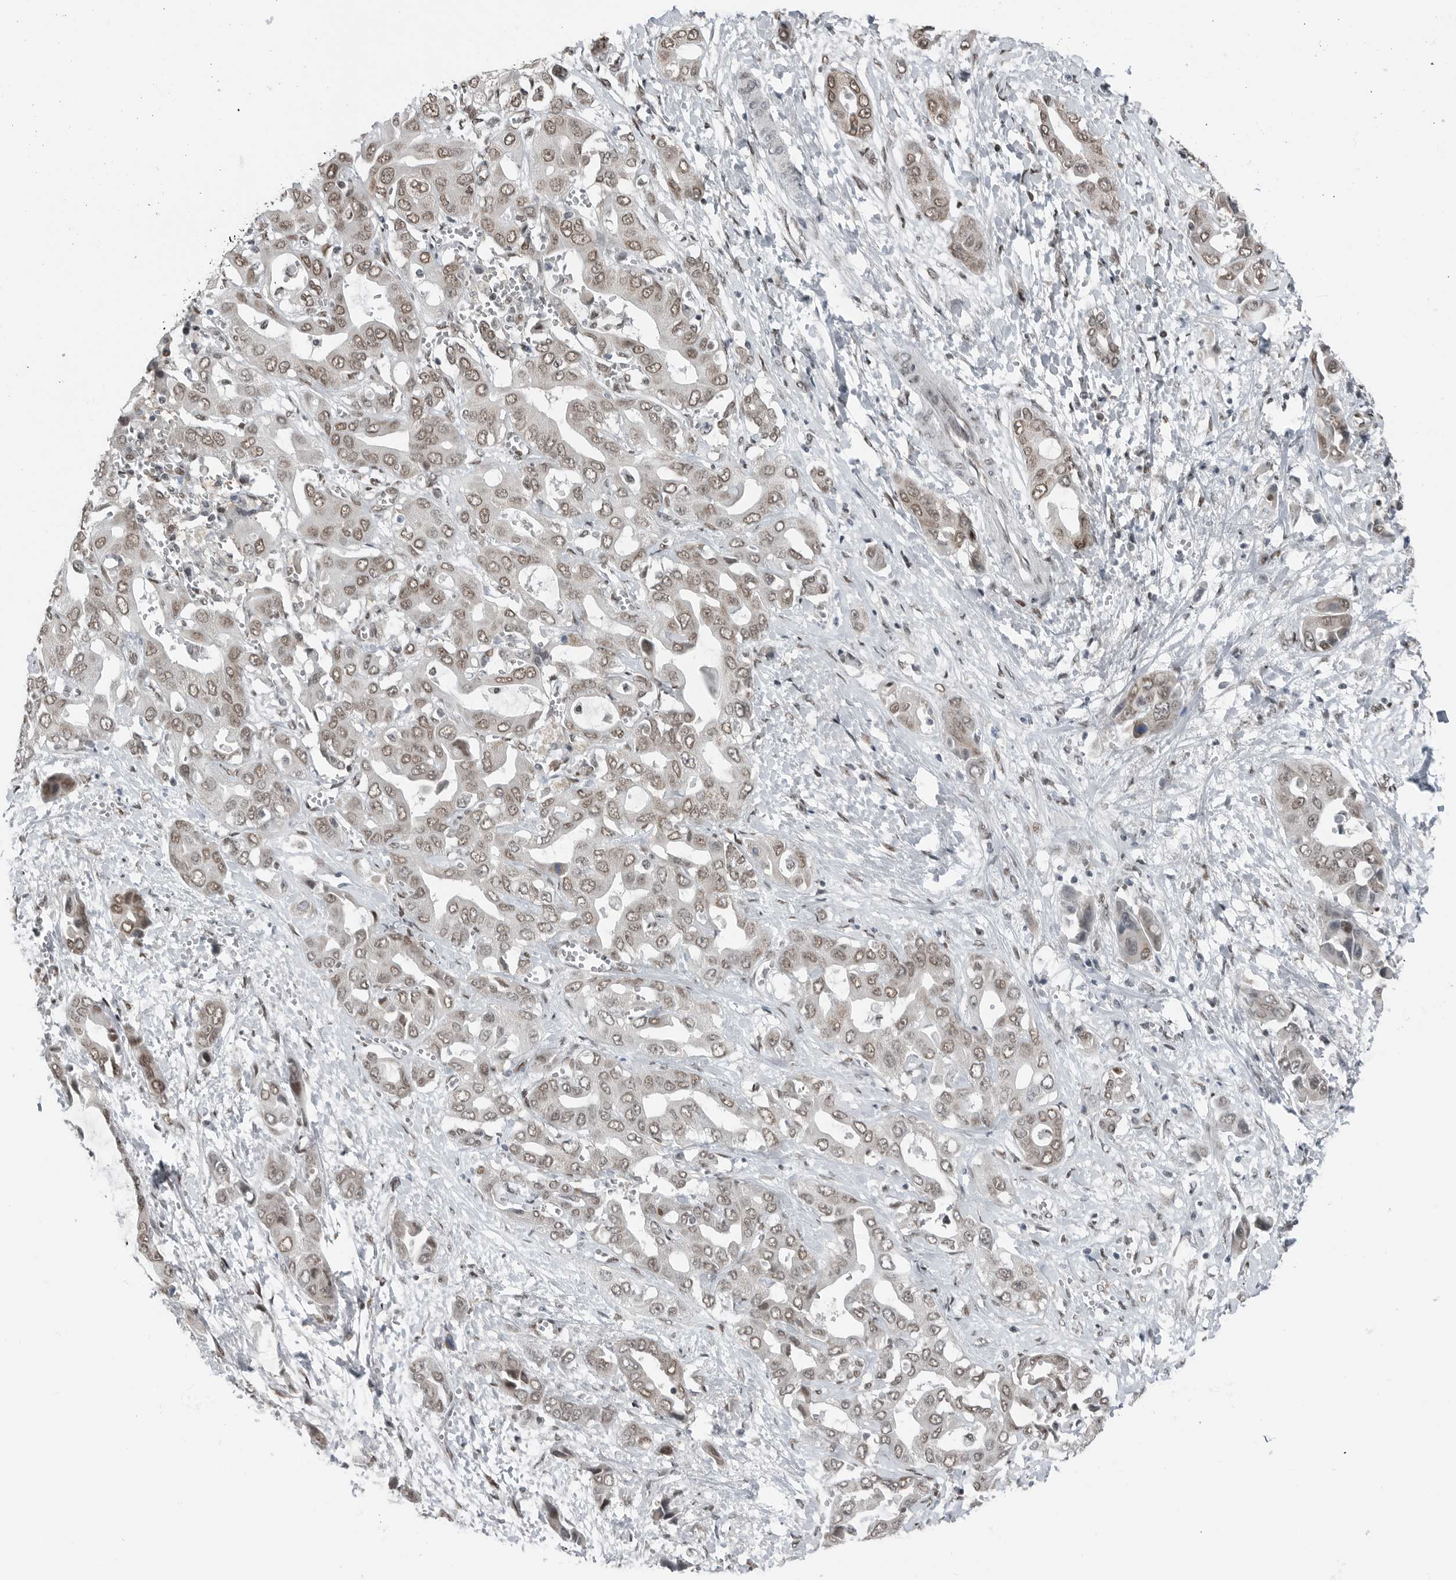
{"staining": {"intensity": "weak", "quantity": ">75%", "location": "nuclear"}, "tissue": "liver cancer", "cell_type": "Tumor cells", "image_type": "cancer", "snomed": [{"axis": "morphology", "description": "Cholangiocarcinoma"}, {"axis": "topography", "description": "Liver"}], "caption": "Protein staining of liver cholangiocarcinoma tissue displays weak nuclear staining in about >75% of tumor cells. The staining was performed using DAB (3,3'-diaminobenzidine), with brown indicating positive protein expression. Nuclei are stained blue with hematoxylin.", "gene": "BLZF1", "patient": {"sex": "female", "age": 52}}